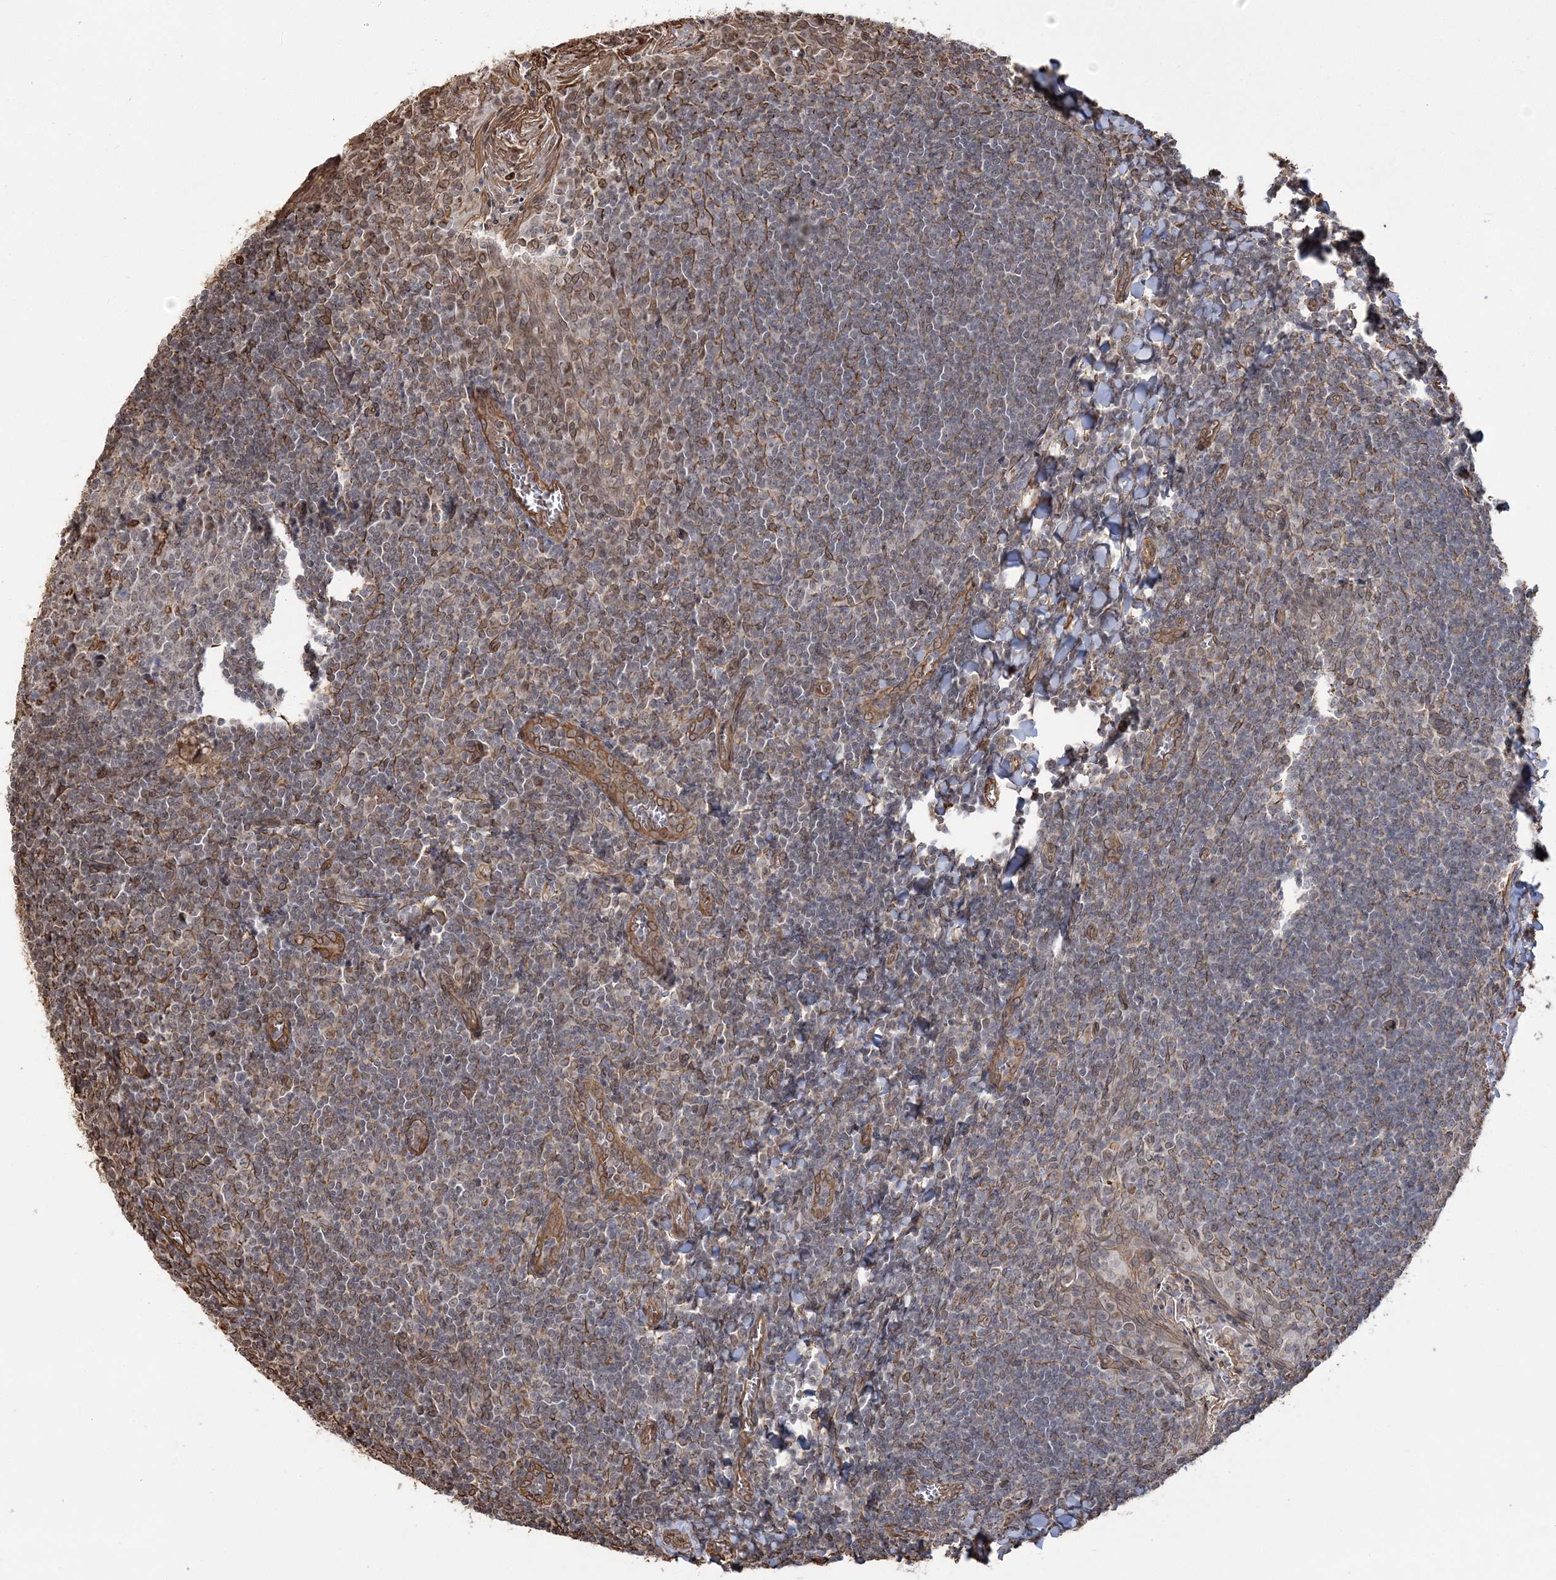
{"staining": {"intensity": "negative", "quantity": "none", "location": "none"}, "tissue": "tonsil", "cell_type": "Germinal center cells", "image_type": "normal", "snomed": [{"axis": "morphology", "description": "Normal tissue, NOS"}, {"axis": "topography", "description": "Tonsil"}], "caption": "Immunohistochemistry micrograph of unremarkable human tonsil stained for a protein (brown), which demonstrates no expression in germinal center cells.", "gene": "ATP11B", "patient": {"sex": "male", "age": 27}}